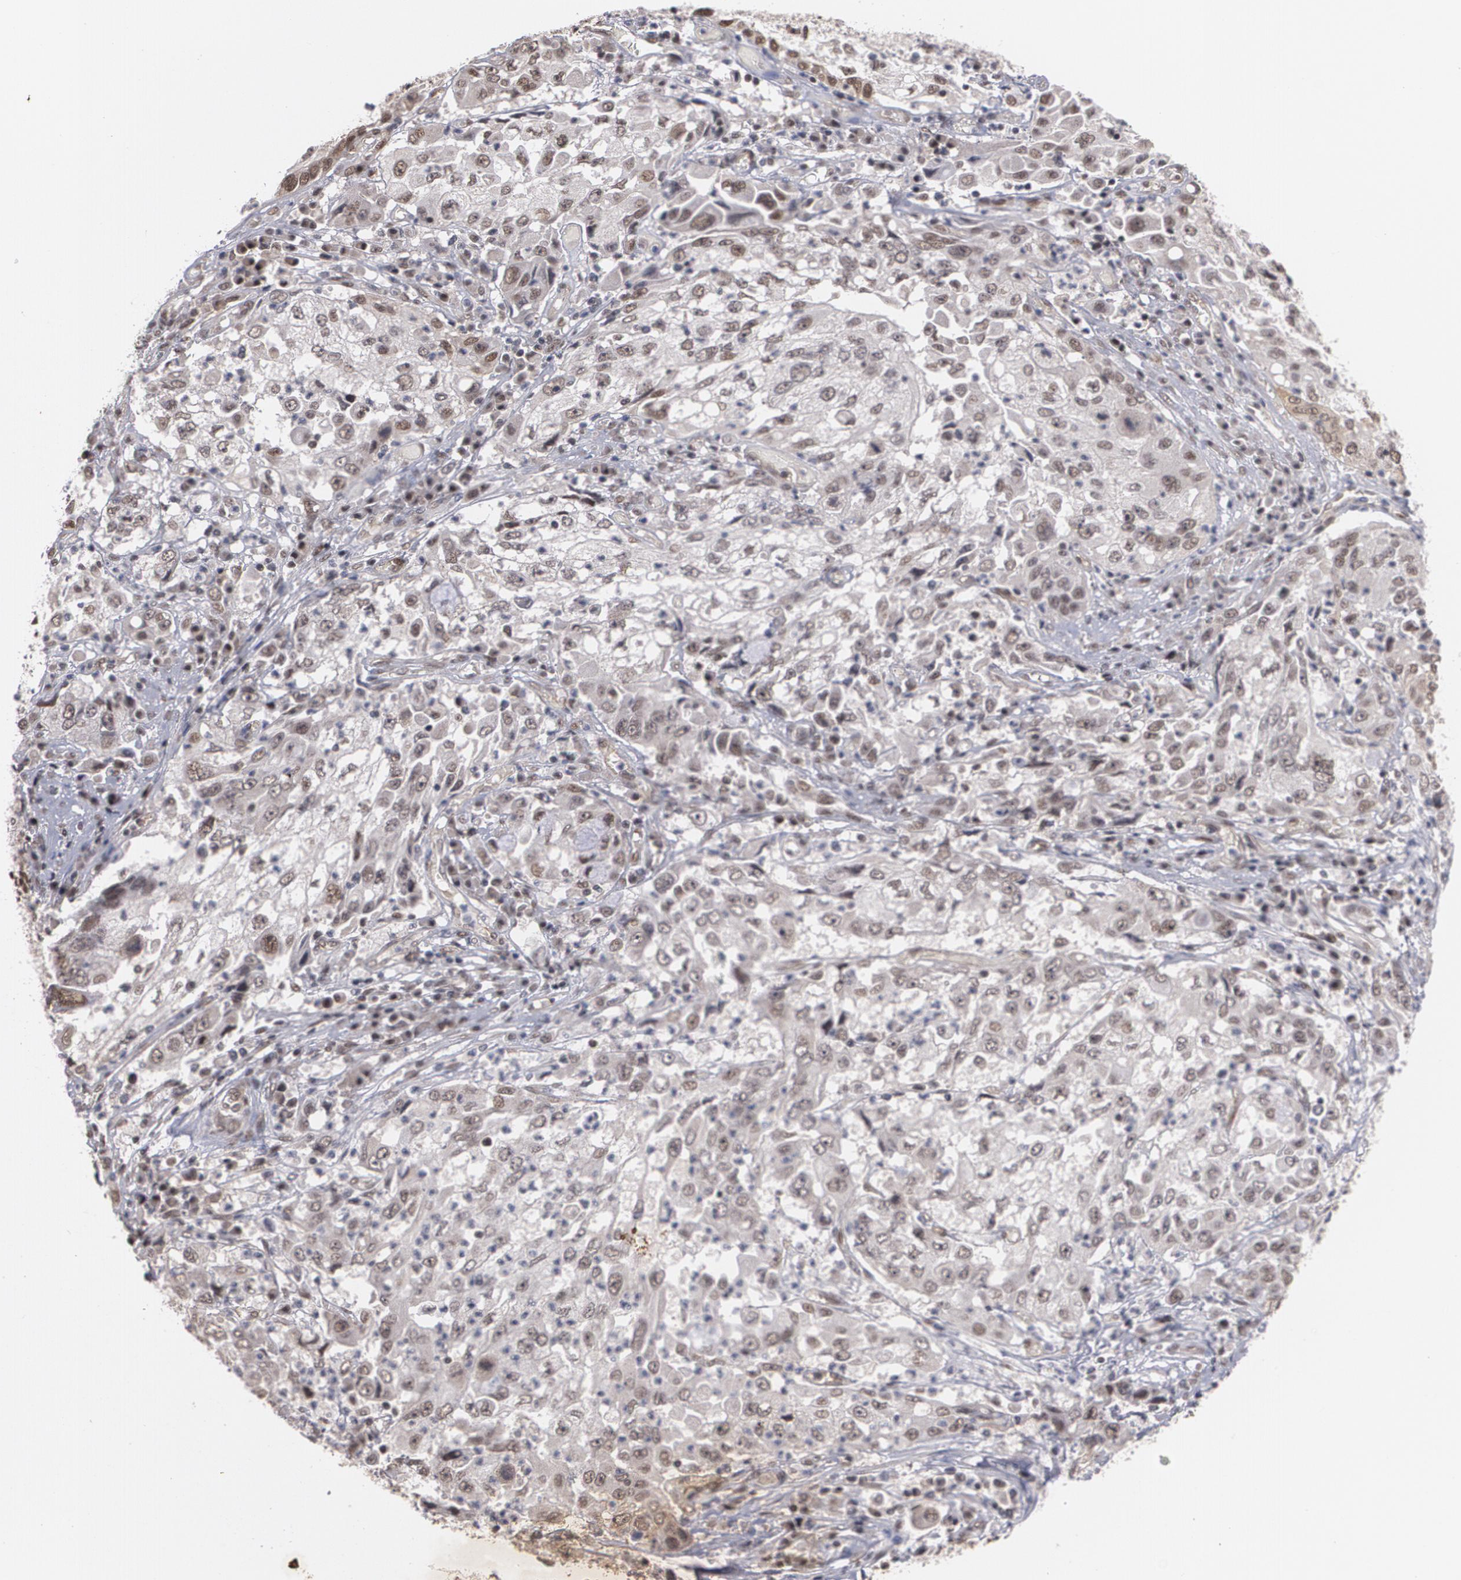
{"staining": {"intensity": "weak", "quantity": ">75%", "location": "nuclear"}, "tissue": "cervical cancer", "cell_type": "Tumor cells", "image_type": "cancer", "snomed": [{"axis": "morphology", "description": "Squamous cell carcinoma, NOS"}, {"axis": "topography", "description": "Cervix"}], "caption": "Weak nuclear positivity is present in about >75% of tumor cells in cervical cancer.", "gene": "ZNF75A", "patient": {"sex": "female", "age": 36}}